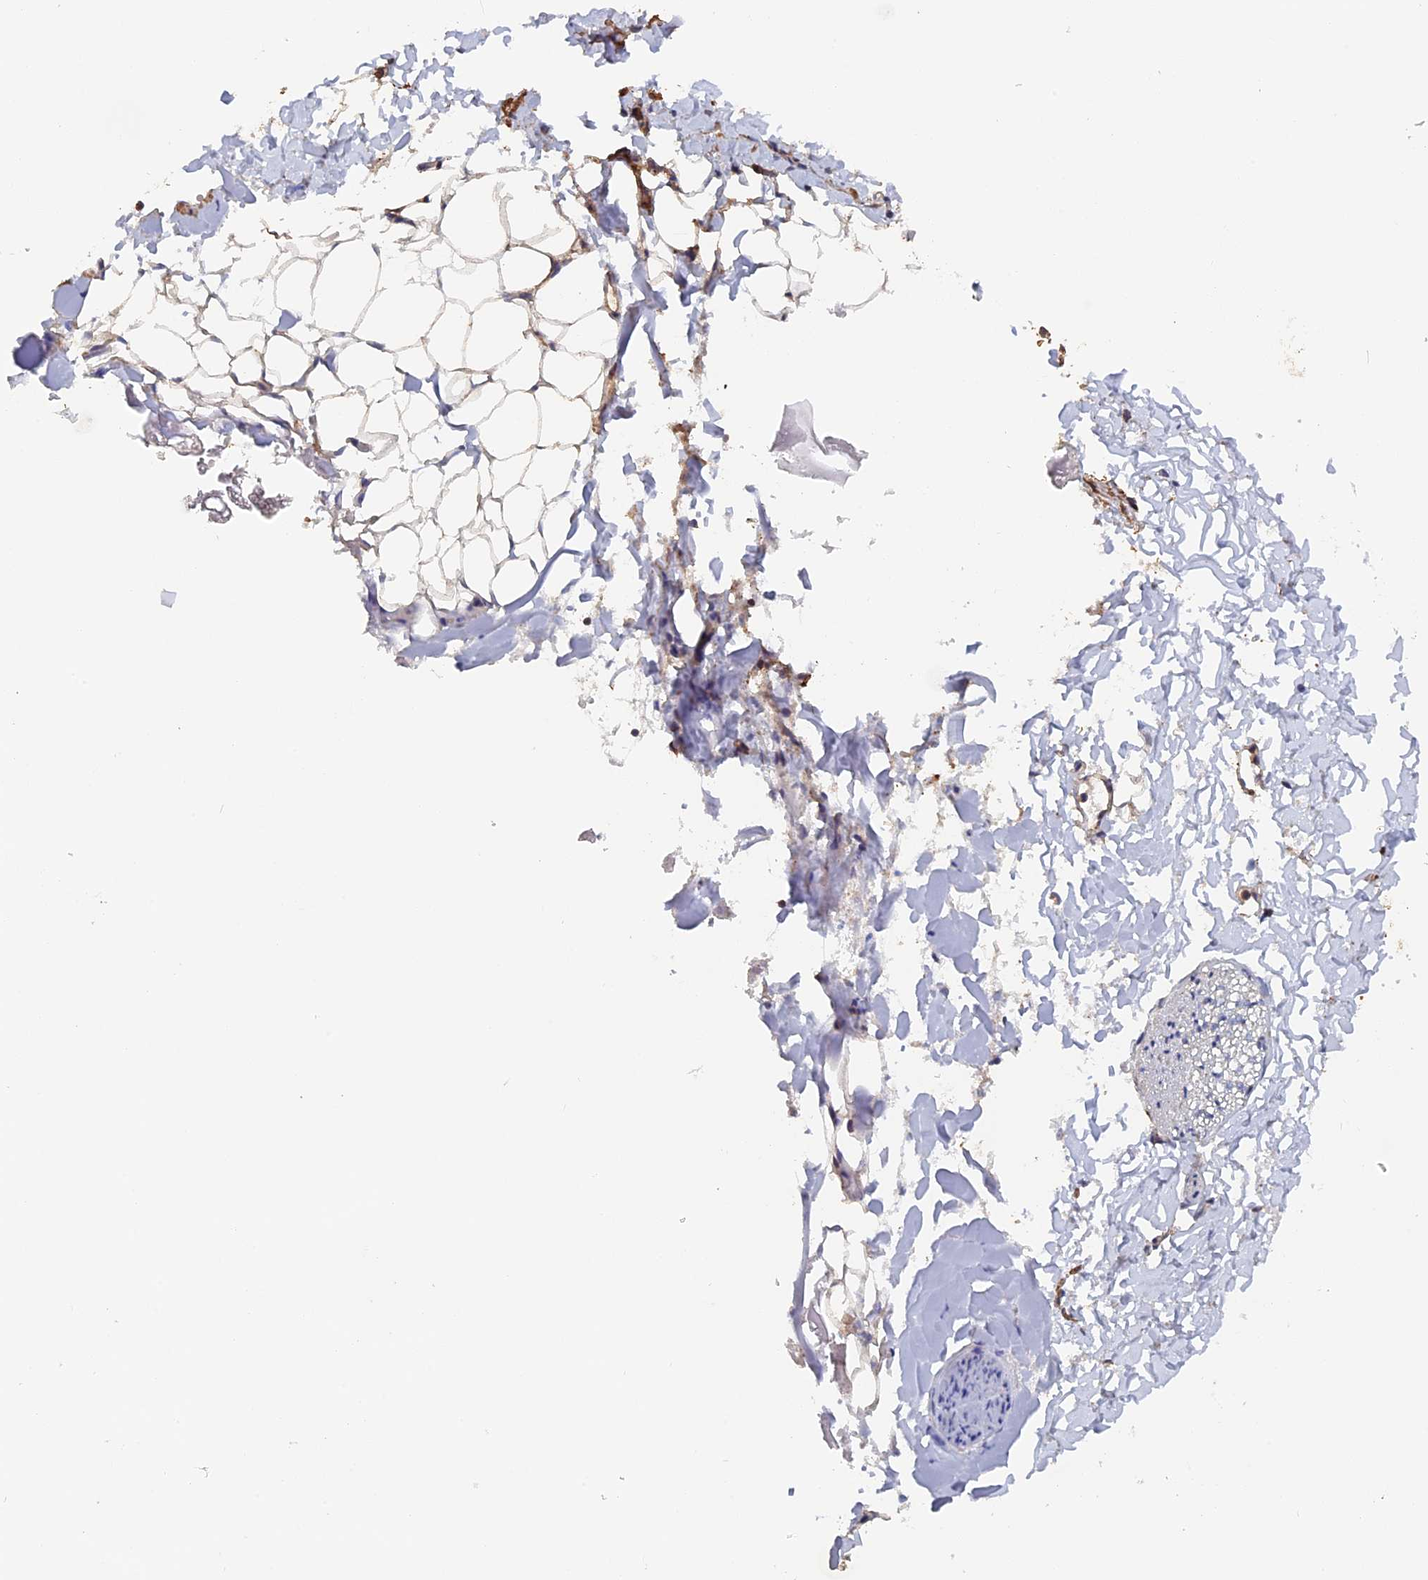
{"staining": {"intensity": "weak", "quantity": ">75%", "location": "cytoplasmic/membranous"}, "tissue": "adipose tissue", "cell_type": "Adipocytes", "image_type": "normal", "snomed": [{"axis": "morphology", "description": "Normal tissue, NOS"}, {"axis": "morphology", "description": "Adenocarcinoma, NOS"}, {"axis": "topography", "description": "Smooth muscle"}, {"axis": "topography", "description": "Colon"}], "caption": "A micrograph of adipose tissue stained for a protein shows weak cytoplasmic/membranous brown staining in adipocytes. (brown staining indicates protein expression, while blue staining denotes nuclei).", "gene": "PIGQ", "patient": {"sex": "male", "age": 14}}